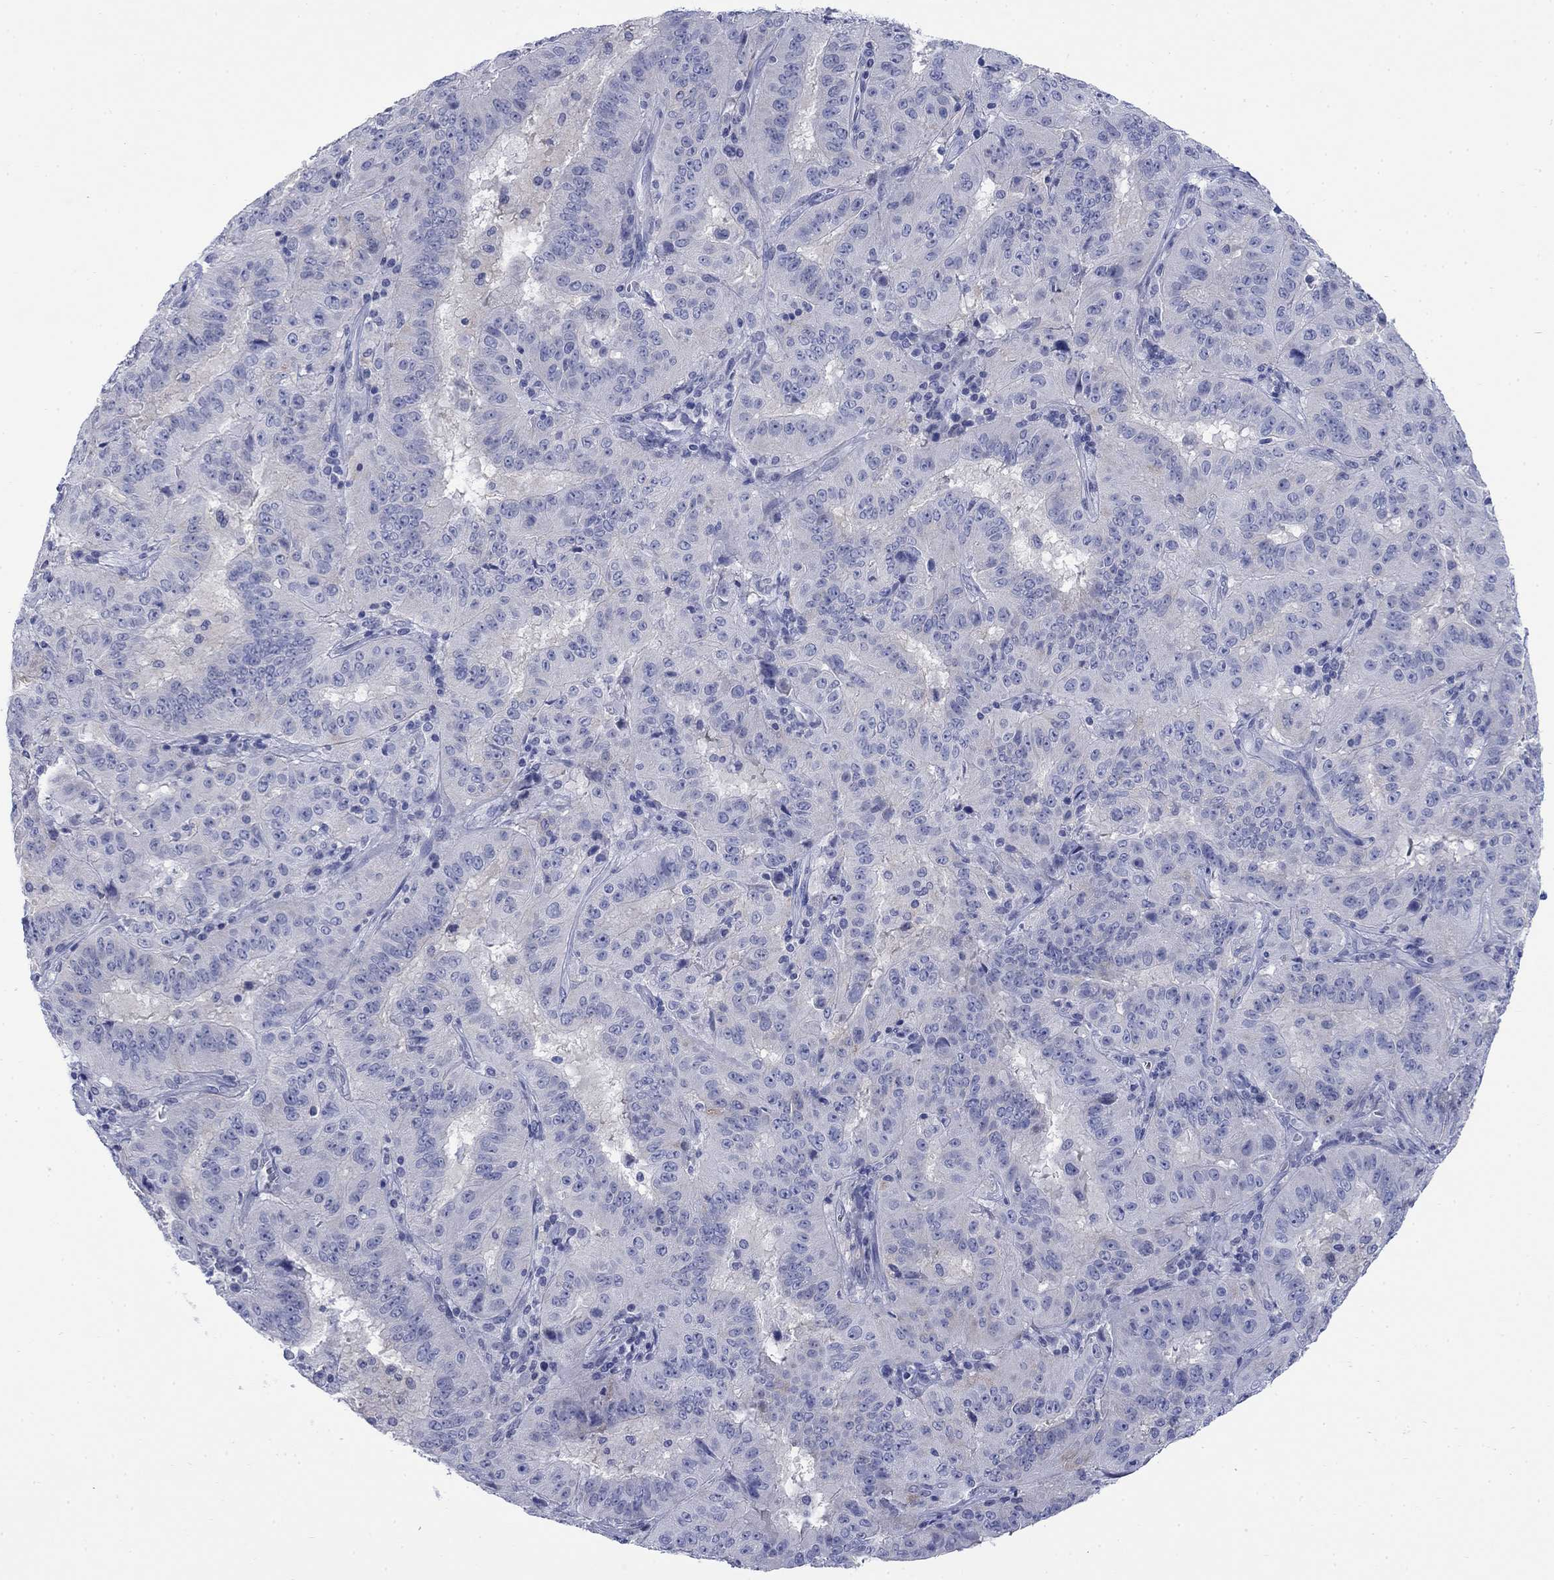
{"staining": {"intensity": "negative", "quantity": "none", "location": "none"}, "tissue": "pancreatic cancer", "cell_type": "Tumor cells", "image_type": "cancer", "snomed": [{"axis": "morphology", "description": "Adenocarcinoma, NOS"}, {"axis": "topography", "description": "Pancreas"}], "caption": "High power microscopy image of an immunohistochemistry (IHC) image of pancreatic cancer (adenocarcinoma), revealing no significant positivity in tumor cells.", "gene": "IGF2BP3", "patient": {"sex": "male", "age": 63}}